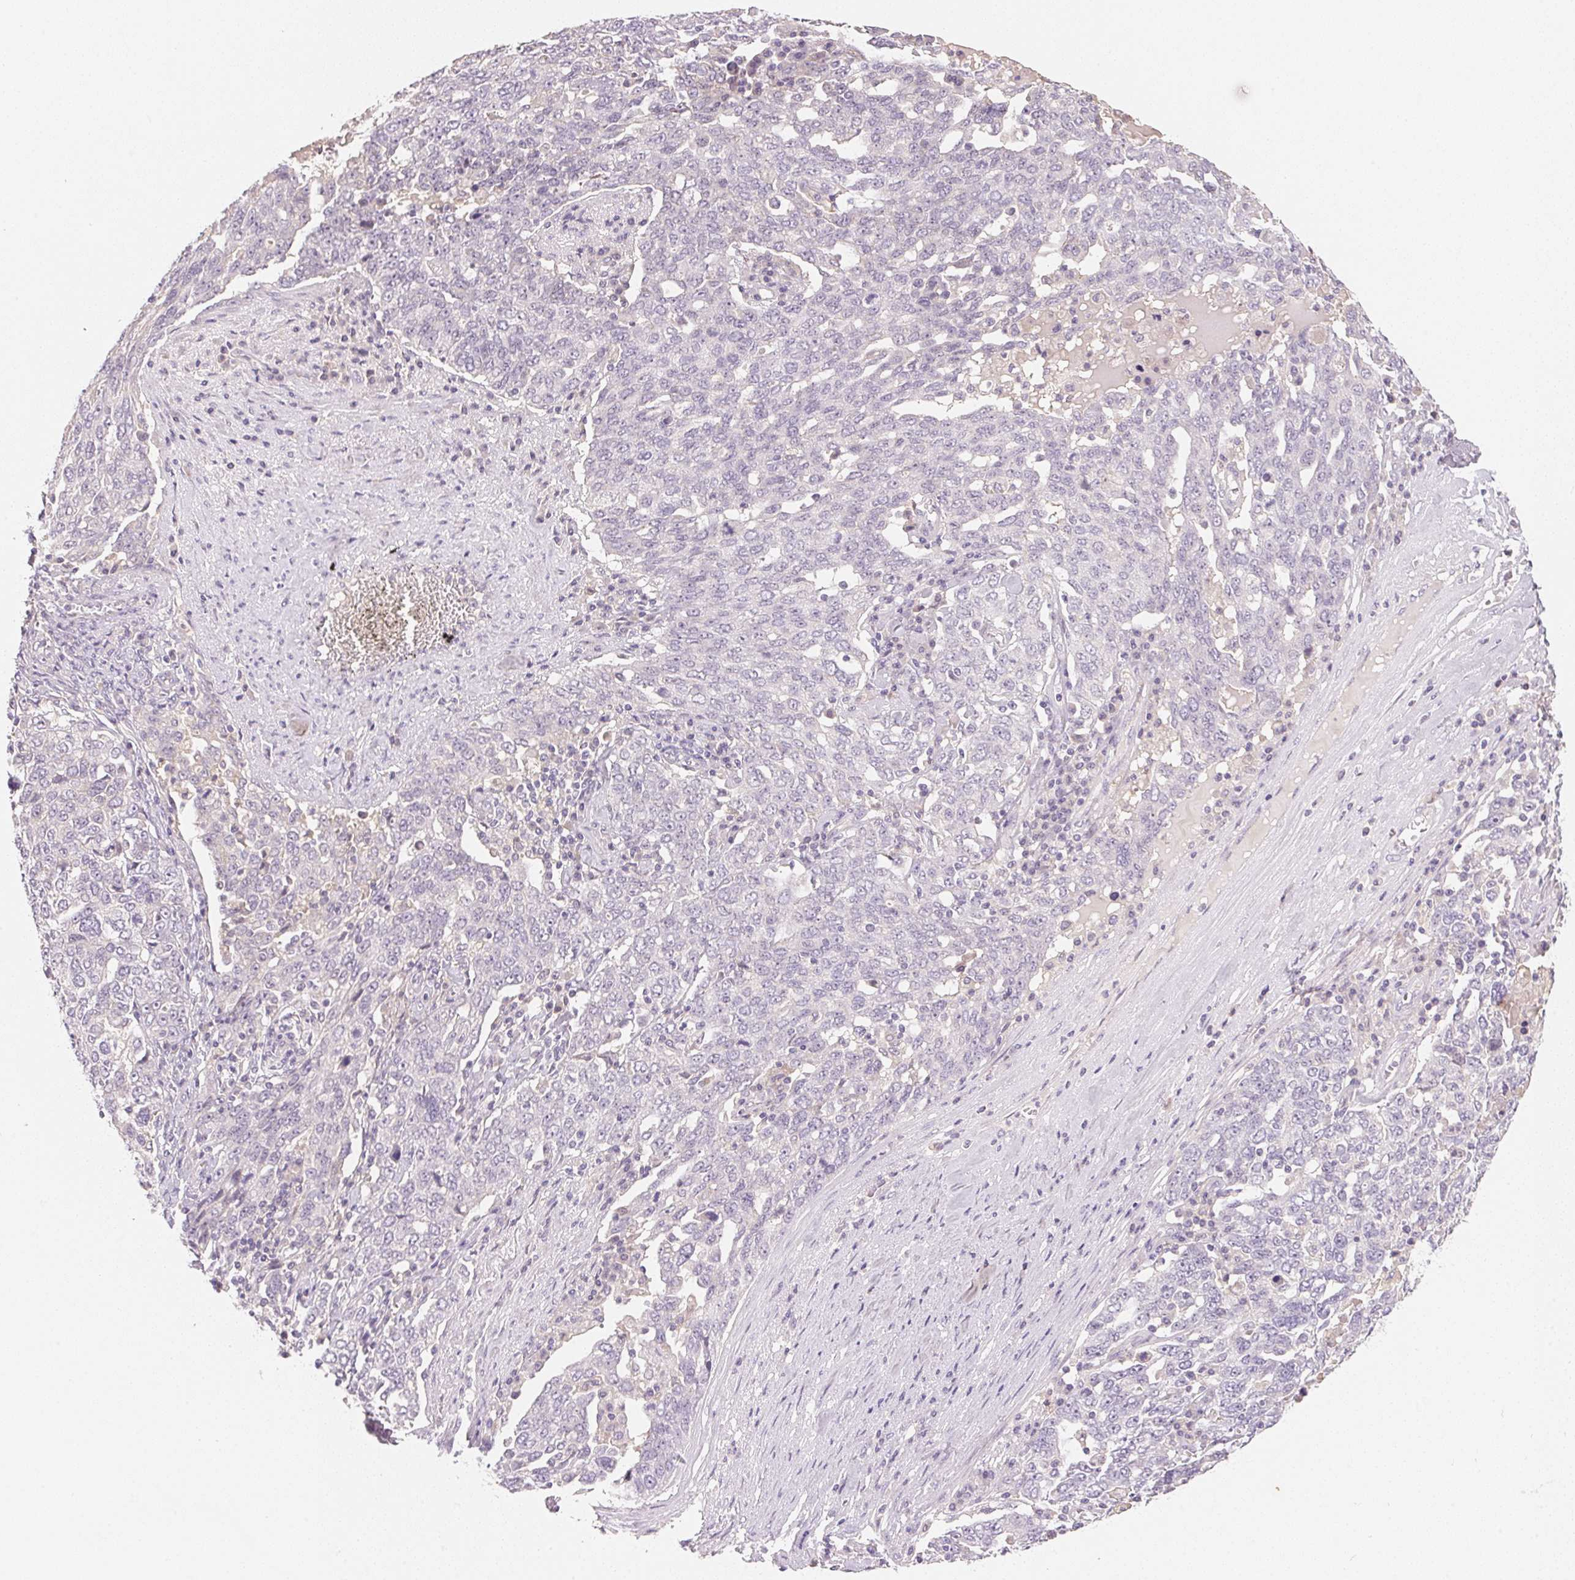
{"staining": {"intensity": "negative", "quantity": "none", "location": "none"}, "tissue": "ovarian cancer", "cell_type": "Tumor cells", "image_type": "cancer", "snomed": [{"axis": "morphology", "description": "Carcinoma, endometroid"}, {"axis": "topography", "description": "Ovary"}], "caption": "Tumor cells show no significant protein staining in ovarian cancer.", "gene": "MCOLN3", "patient": {"sex": "female", "age": 62}}